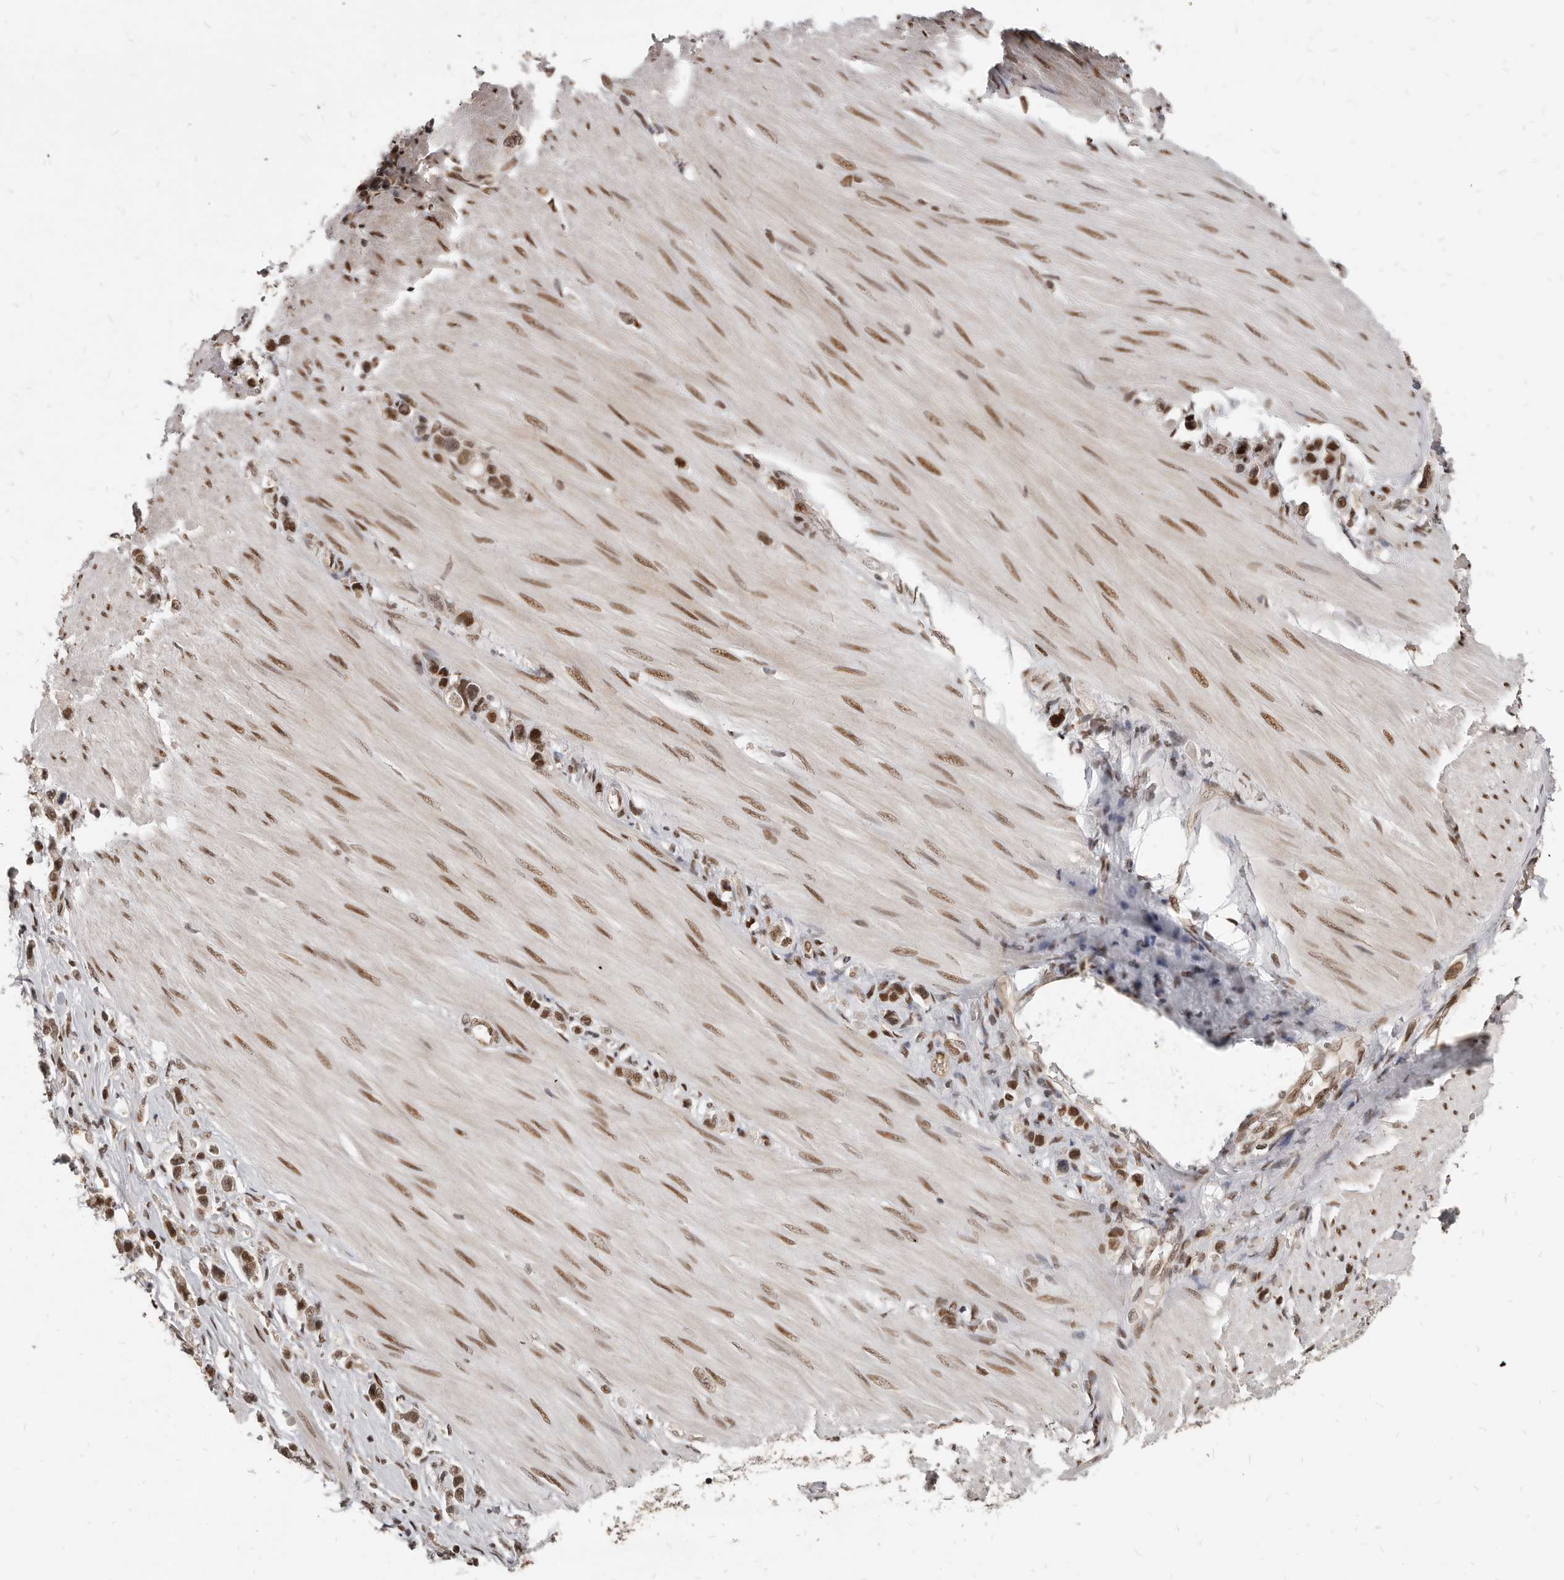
{"staining": {"intensity": "moderate", "quantity": ">75%", "location": "nuclear"}, "tissue": "stomach cancer", "cell_type": "Tumor cells", "image_type": "cancer", "snomed": [{"axis": "morphology", "description": "Adenocarcinoma, NOS"}, {"axis": "topography", "description": "Stomach"}], "caption": "Immunohistochemical staining of stomach cancer exhibits medium levels of moderate nuclear staining in about >75% of tumor cells. (brown staining indicates protein expression, while blue staining denotes nuclei).", "gene": "ATF5", "patient": {"sex": "female", "age": 65}}